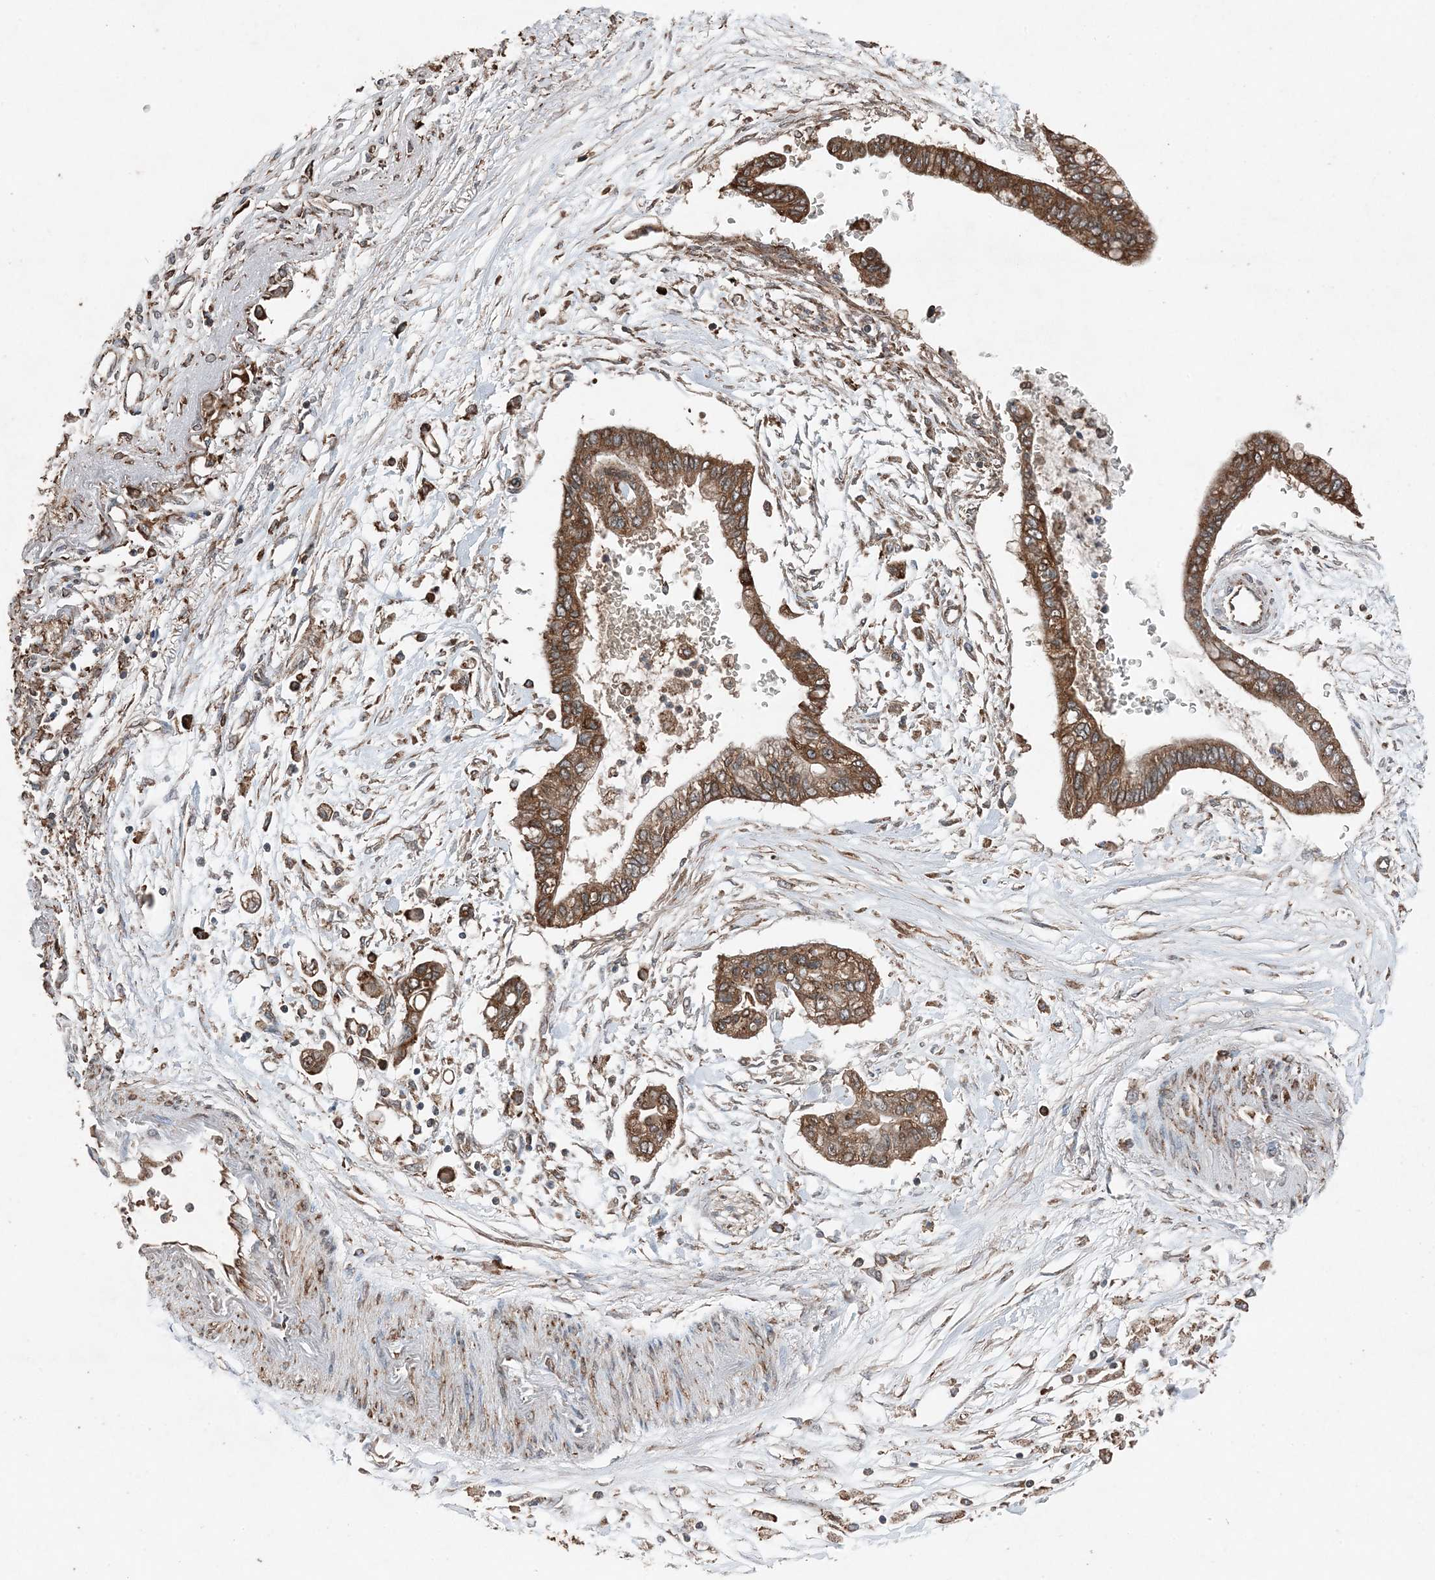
{"staining": {"intensity": "strong", "quantity": ">75%", "location": "cytoplasmic/membranous"}, "tissue": "pancreatic cancer", "cell_type": "Tumor cells", "image_type": "cancer", "snomed": [{"axis": "morphology", "description": "Adenocarcinoma, NOS"}, {"axis": "topography", "description": "Pancreas"}], "caption": "Strong cytoplasmic/membranous expression for a protein is present in approximately >75% of tumor cells of adenocarcinoma (pancreatic) using immunohistochemistry (IHC).", "gene": "PDIA6", "patient": {"sex": "female", "age": 77}}